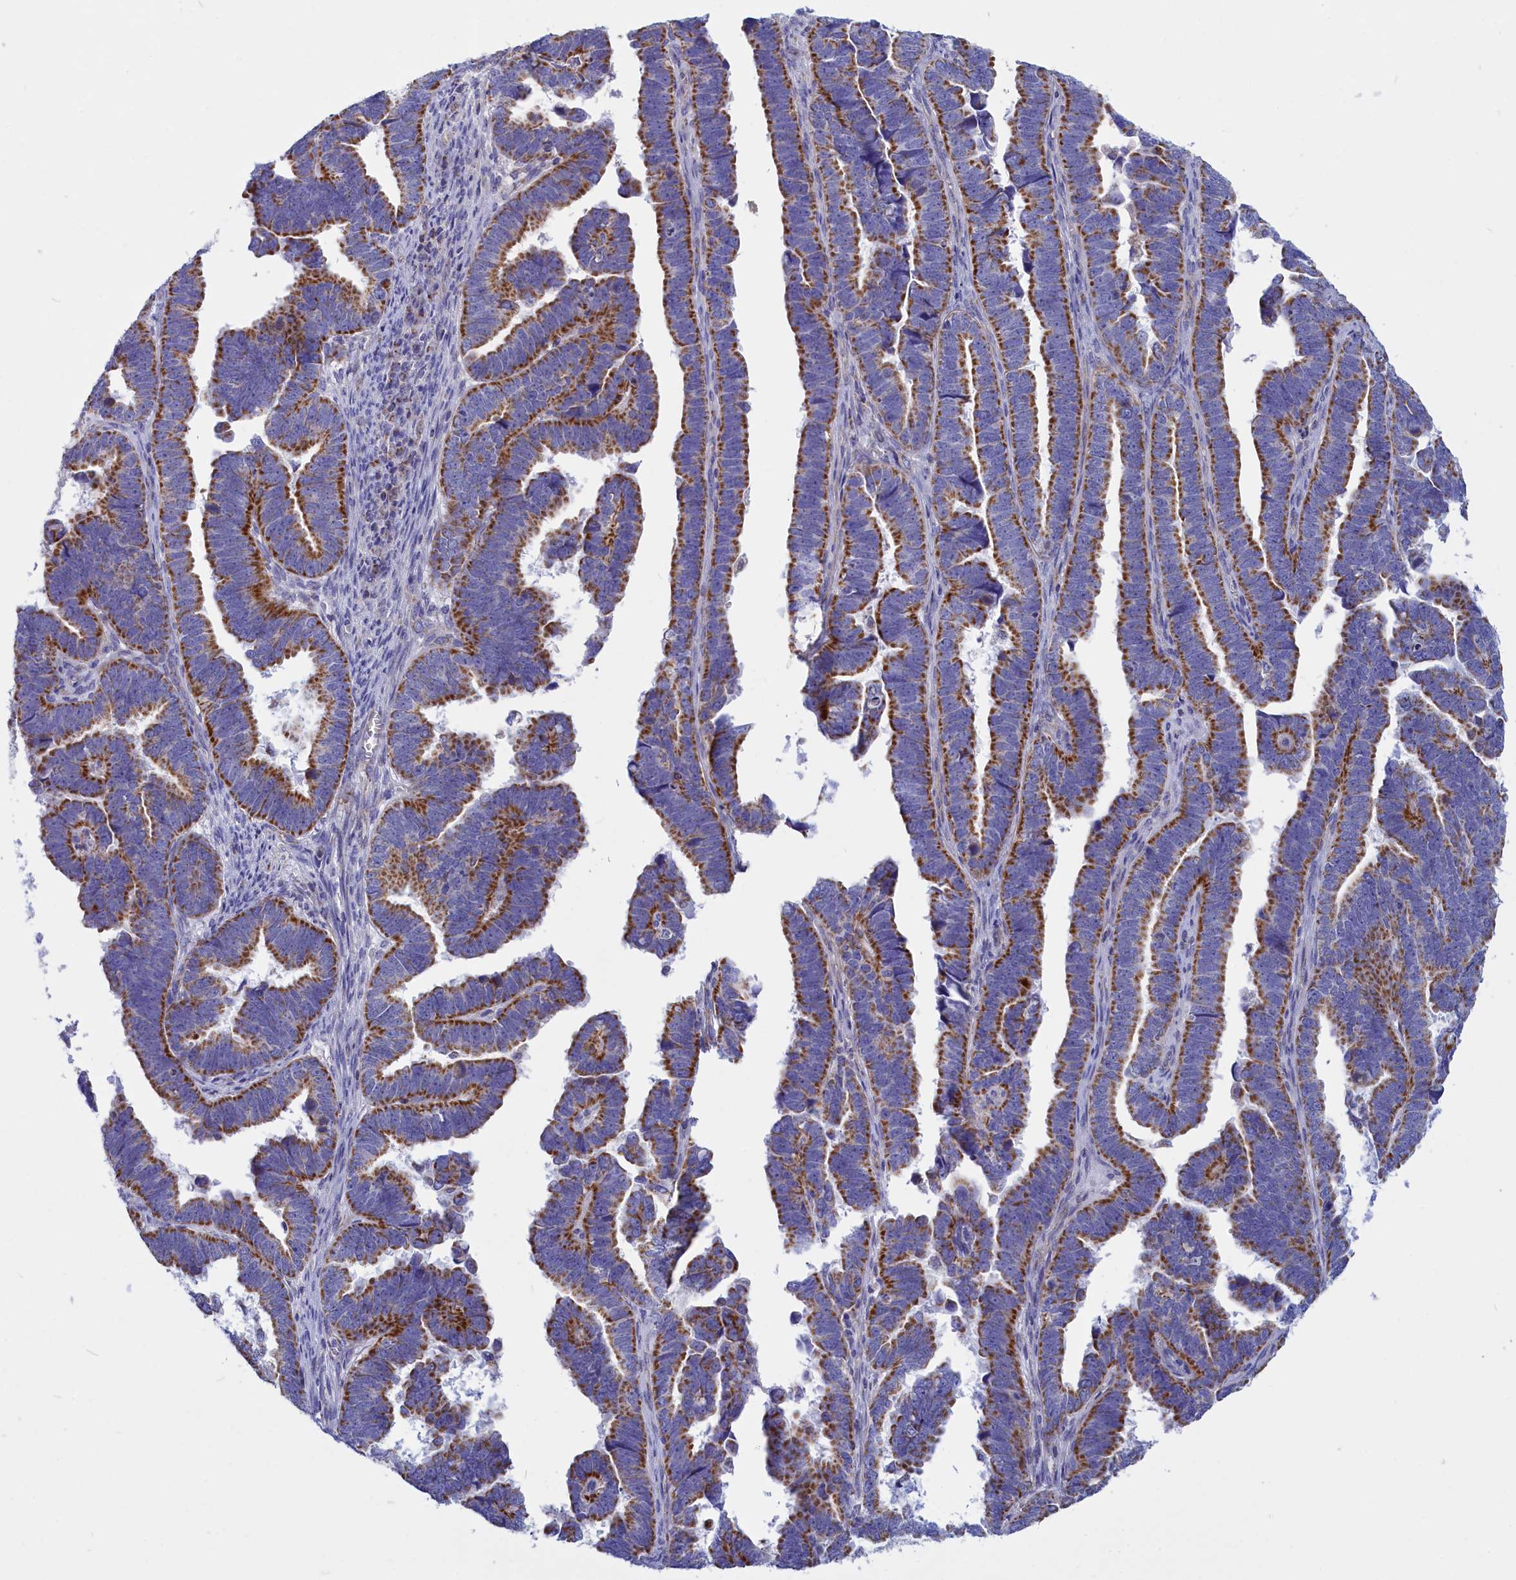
{"staining": {"intensity": "strong", "quantity": ">75%", "location": "cytoplasmic/membranous"}, "tissue": "endometrial cancer", "cell_type": "Tumor cells", "image_type": "cancer", "snomed": [{"axis": "morphology", "description": "Adenocarcinoma, NOS"}, {"axis": "topography", "description": "Endometrium"}], "caption": "Immunohistochemistry (IHC) staining of endometrial adenocarcinoma, which displays high levels of strong cytoplasmic/membranous positivity in approximately >75% of tumor cells indicating strong cytoplasmic/membranous protein expression. The staining was performed using DAB (brown) for protein detection and nuclei were counterstained in hematoxylin (blue).", "gene": "CCRL2", "patient": {"sex": "female", "age": 75}}